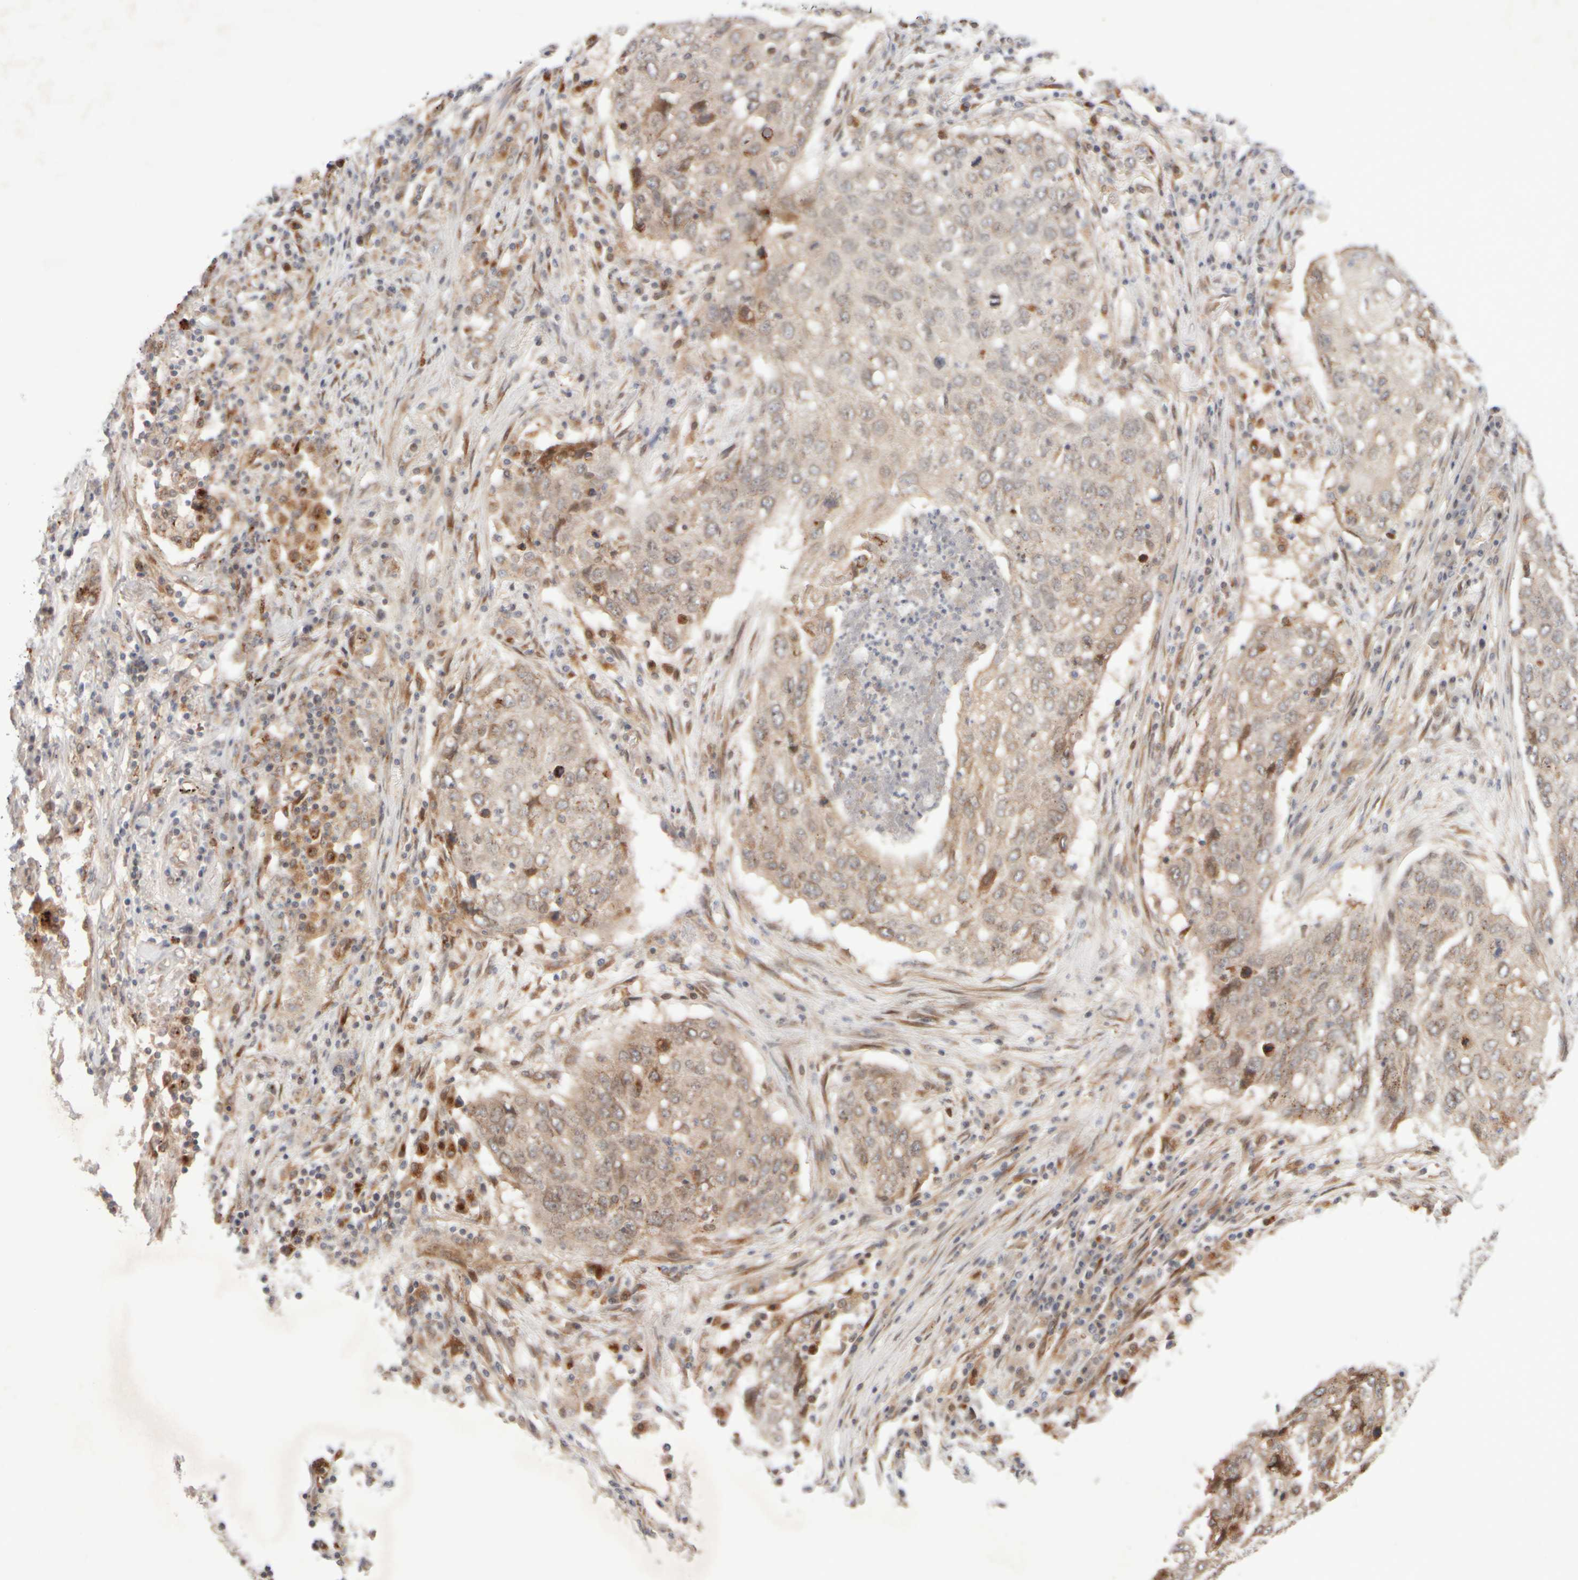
{"staining": {"intensity": "weak", "quantity": ">75%", "location": "cytoplasmic/membranous"}, "tissue": "lung cancer", "cell_type": "Tumor cells", "image_type": "cancer", "snomed": [{"axis": "morphology", "description": "Squamous cell carcinoma, NOS"}, {"axis": "topography", "description": "Lung"}], "caption": "Weak cytoplasmic/membranous expression is present in approximately >75% of tumor cells in lung cancer (squamous cell carcinoma).", "gene": "GCN1", "patient": {"sex": "female", "age": 63}}